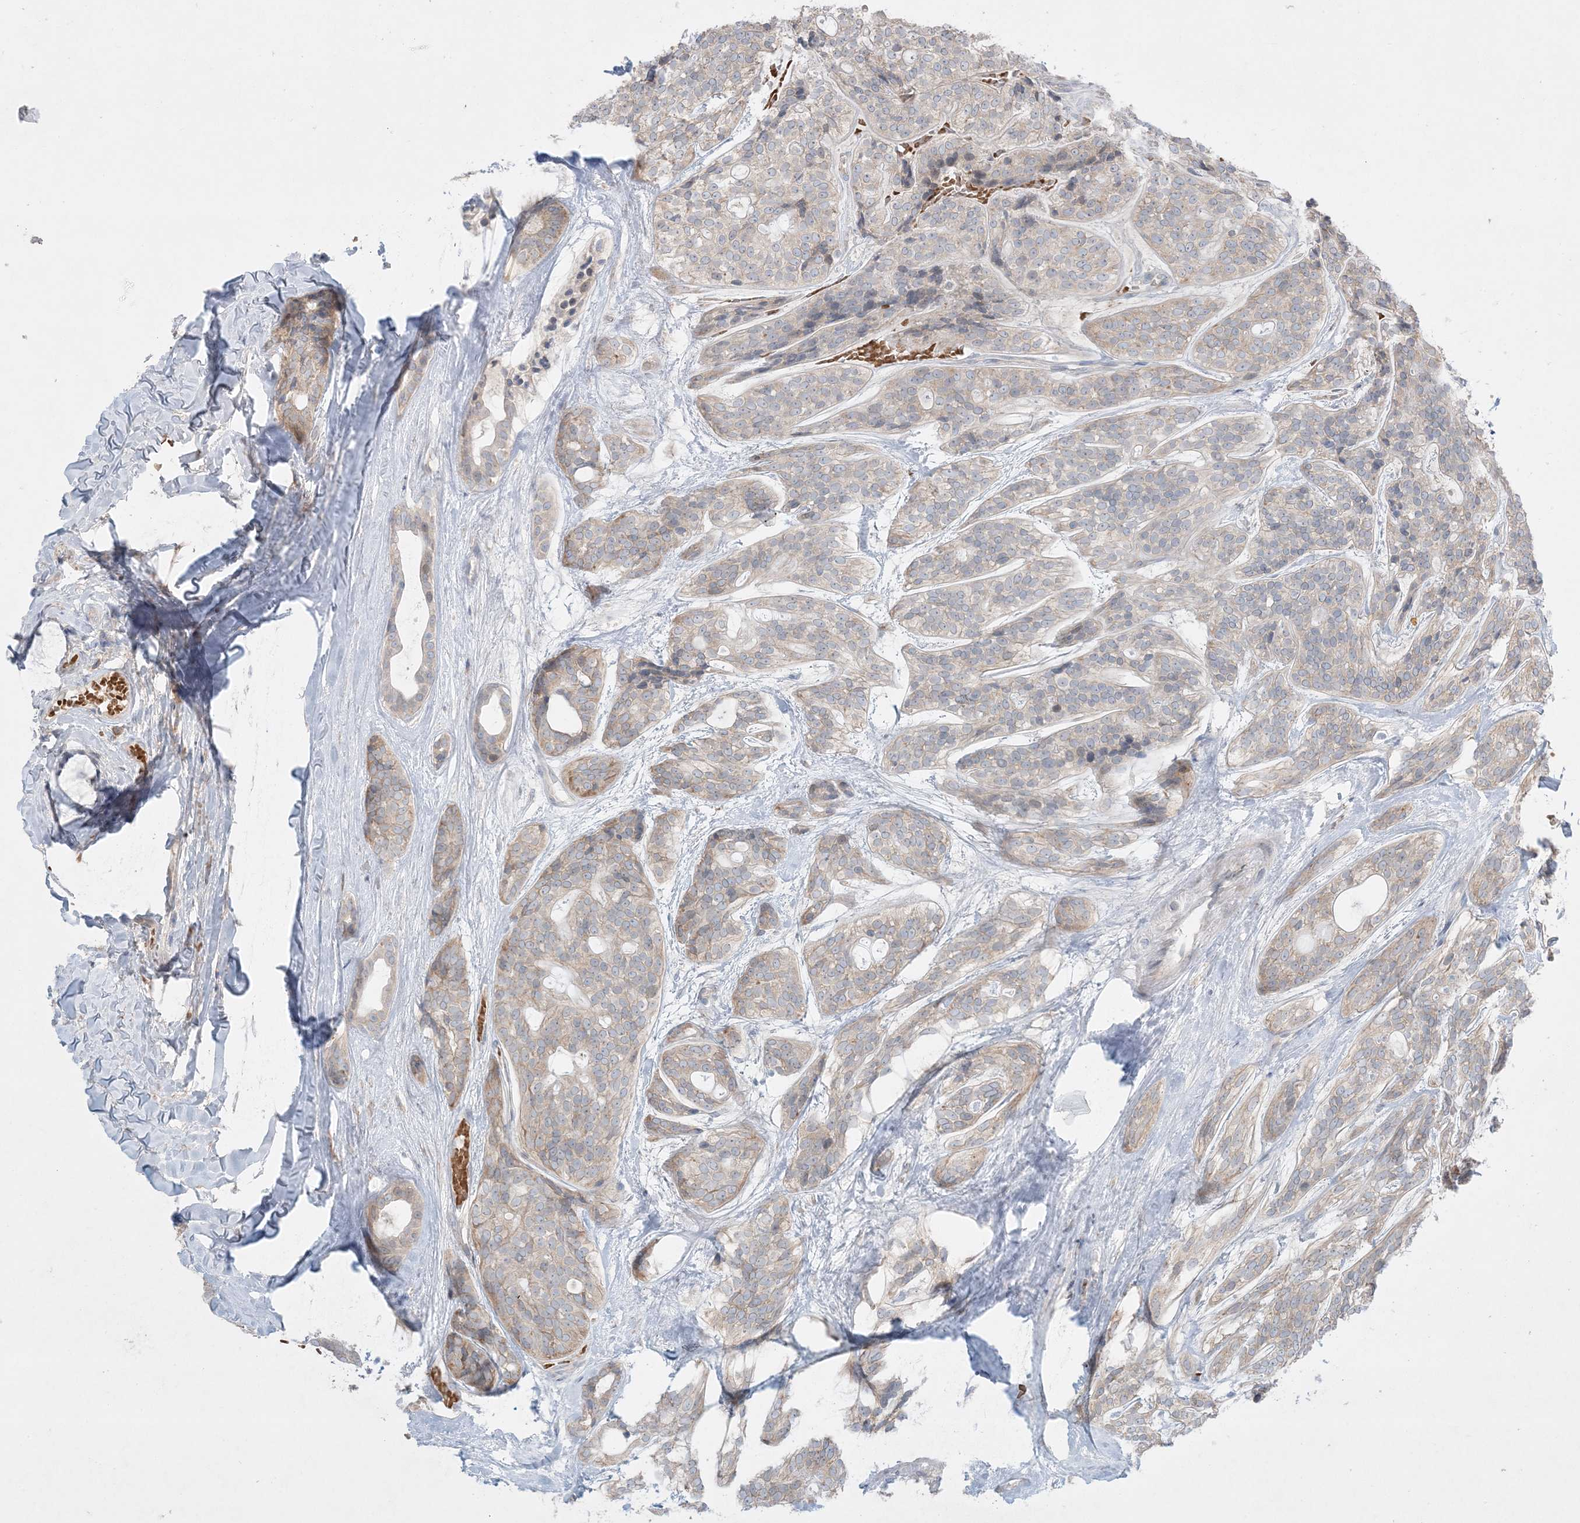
{"staining": {"intensity": "weak", "quantity": "25%-75%", "location": "cytoplasmic/membranous"}, "tissue": "head and neck cancer", "cell_type": "Tumor cells", "image_type": "cancer", "snomed": [{"axis": "morphology", "description": "Adenocarcinoma, NOS"}, {"axis": "topography", "description": "Head-Neck"}], "caption": "There is low levels of weak cytoplasmic/membranous staining in tumor cells of head and neck cancer, as demonstrated by immunohistochemical staining (brown color).", "gene": "MMGT1", "patient": {"sex": "male", "age": 66}}